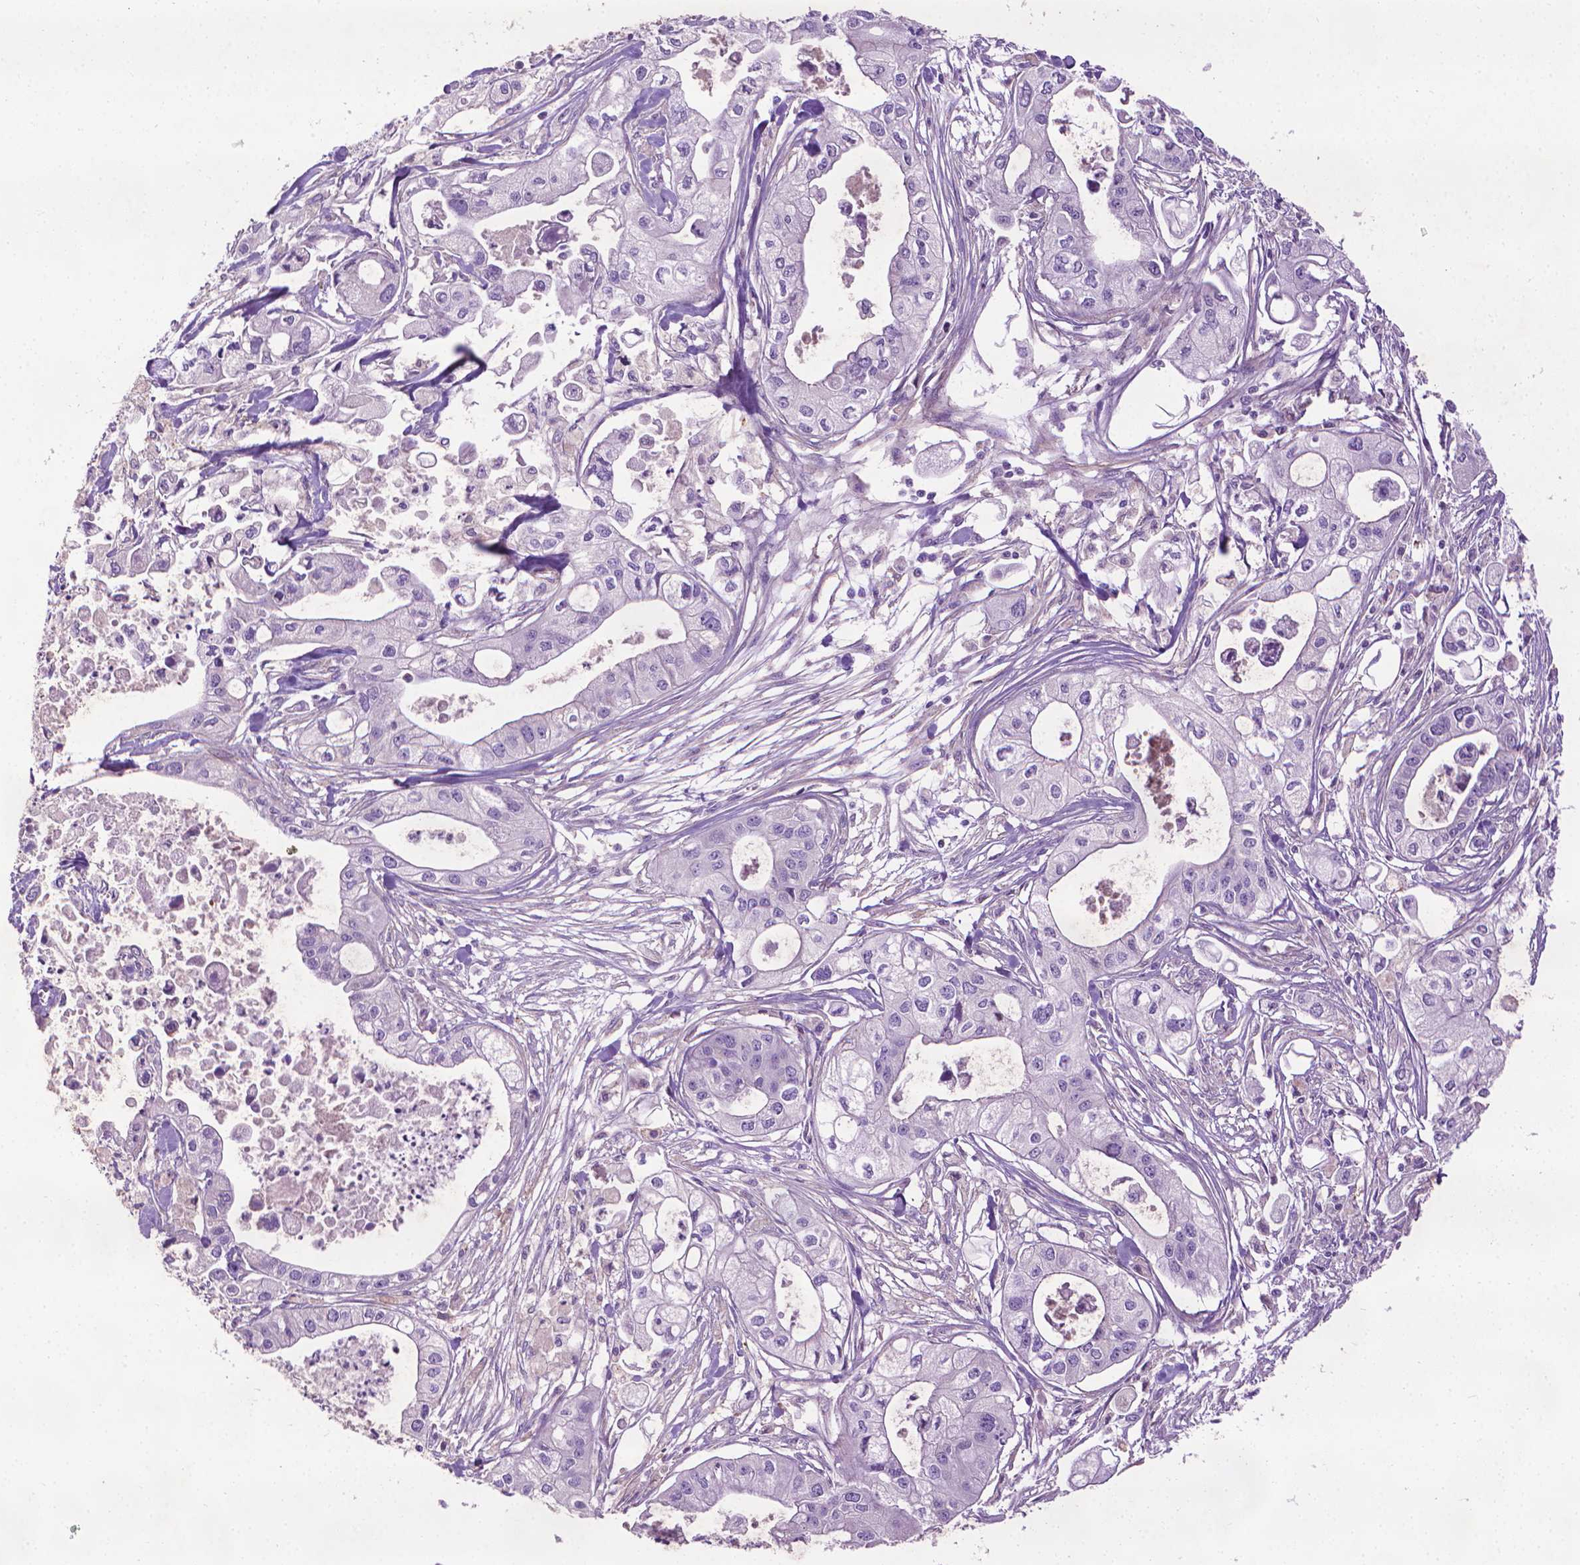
{"staining": {"intensity": "negative", "quantity": "none", "location": "none"}, "tissue": "pancreatic cancer", "cell_type": "Tumor cells", "image_type": "cancer", "snomed": [{"axis": "morphology", "description": "Adenocarcinoma, NOS"}, {"axis": "topography", "description": "Pancreas"}], "caption": "IHC photomicrograph of neoplastic tissue: human pancreatic adenocarcinoma stained with DAB (3,3'-diaminobenzidine) reveals no significant protein staining in tumor cells.", "gene": "AQP10", "patient": {"sex": "male", "age": 70}}